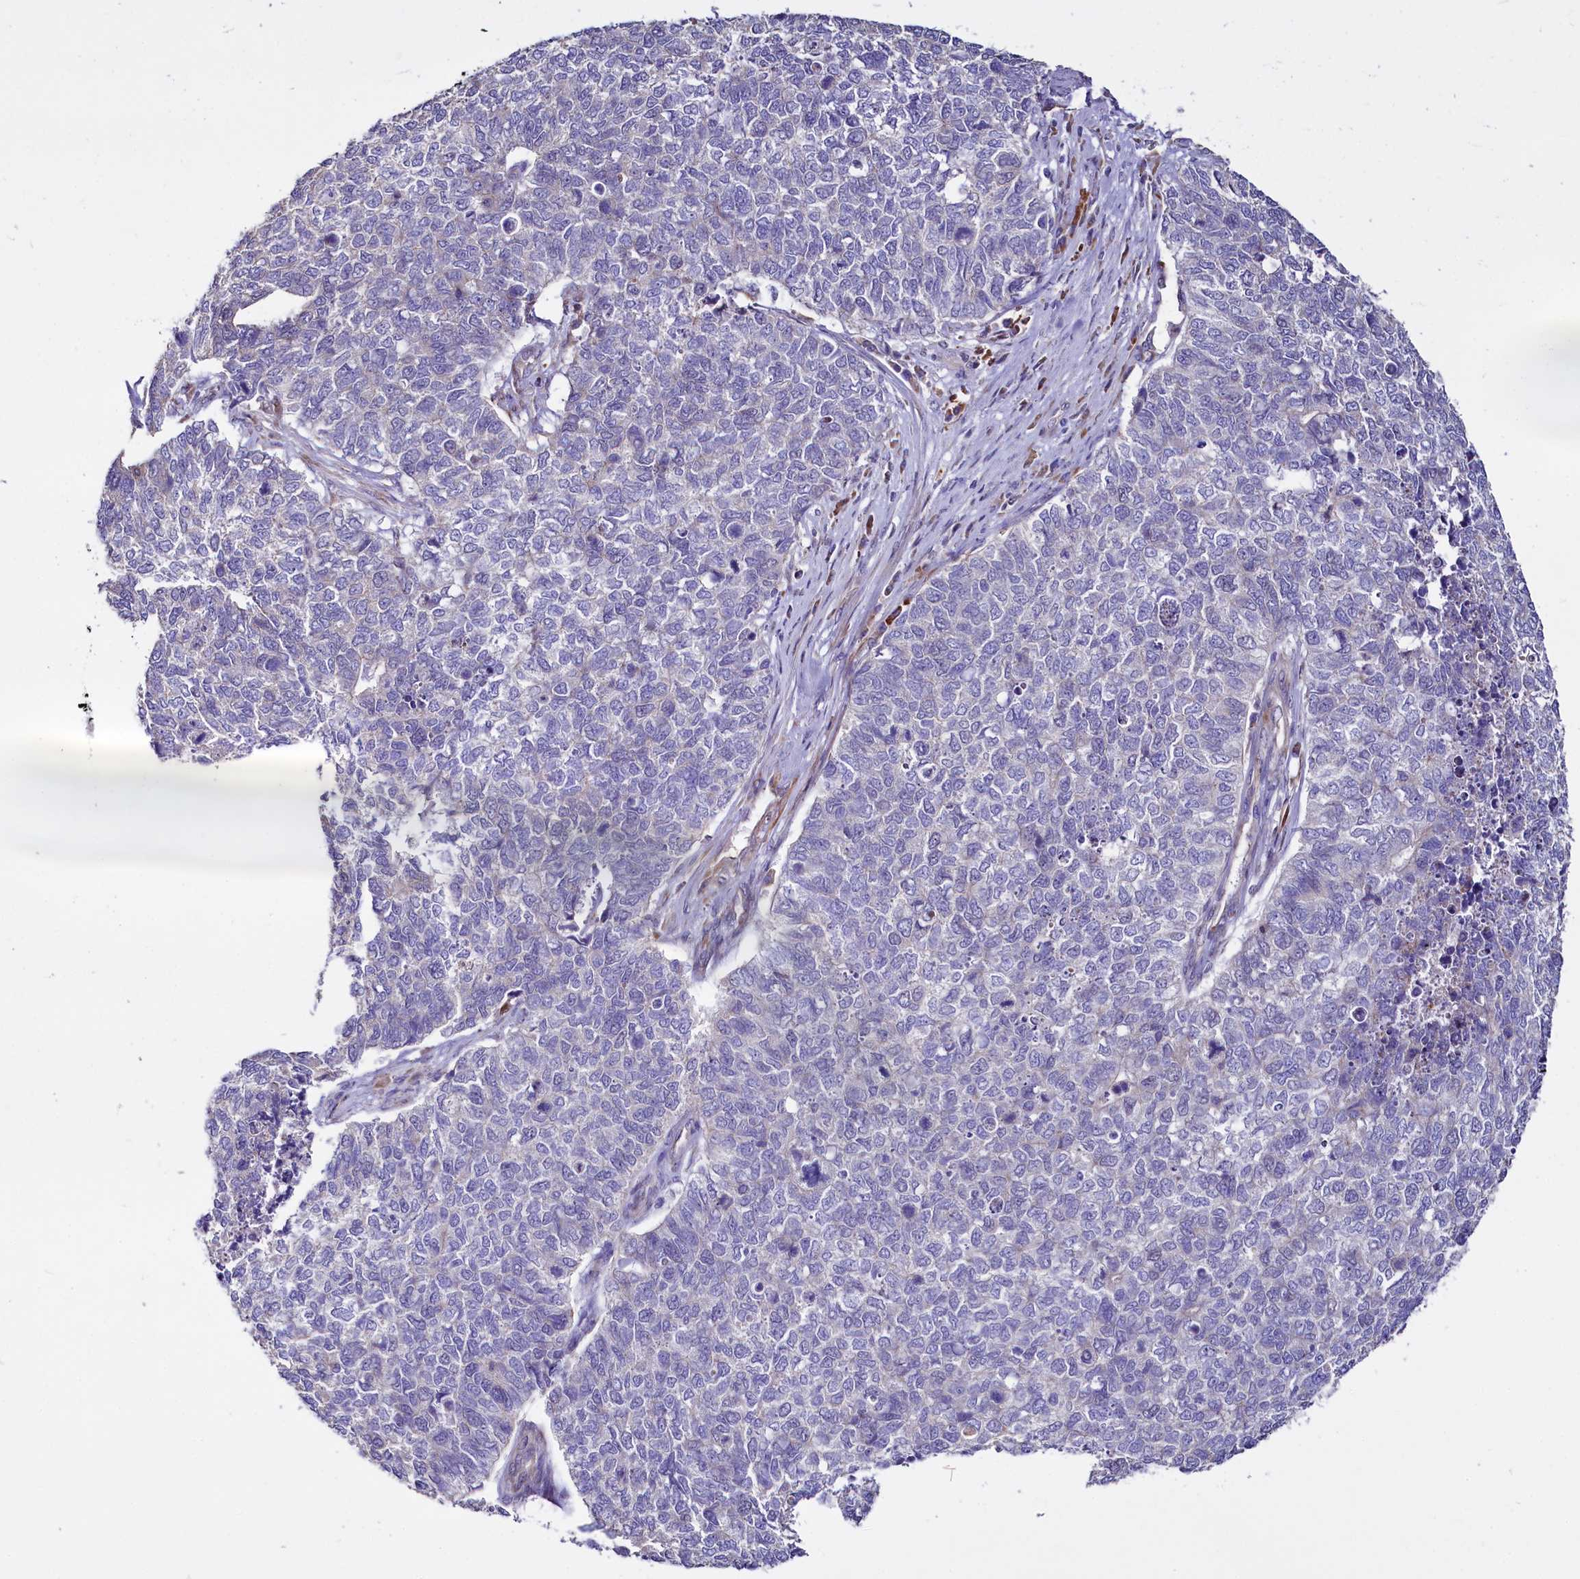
{"staining": {"intensity": "negative", "quantity": "none", "location": "none"}, "tissue": "cervical cancer", "cell_type": "Tumor cells", "image_type": "cancer", "snomed": [{"axis": "morphology", "description": "Squamous cell carcinoma, NOS"}, {"axis": "topography", "description": "Cervix"}], "caption": "IHC of human cervical cancer reveals no positivity in tumor cells. (DAB immunohistochemistry, high magnification).", "gene": "WNT8A", "patient": {"sex": "female", "age": 63}}